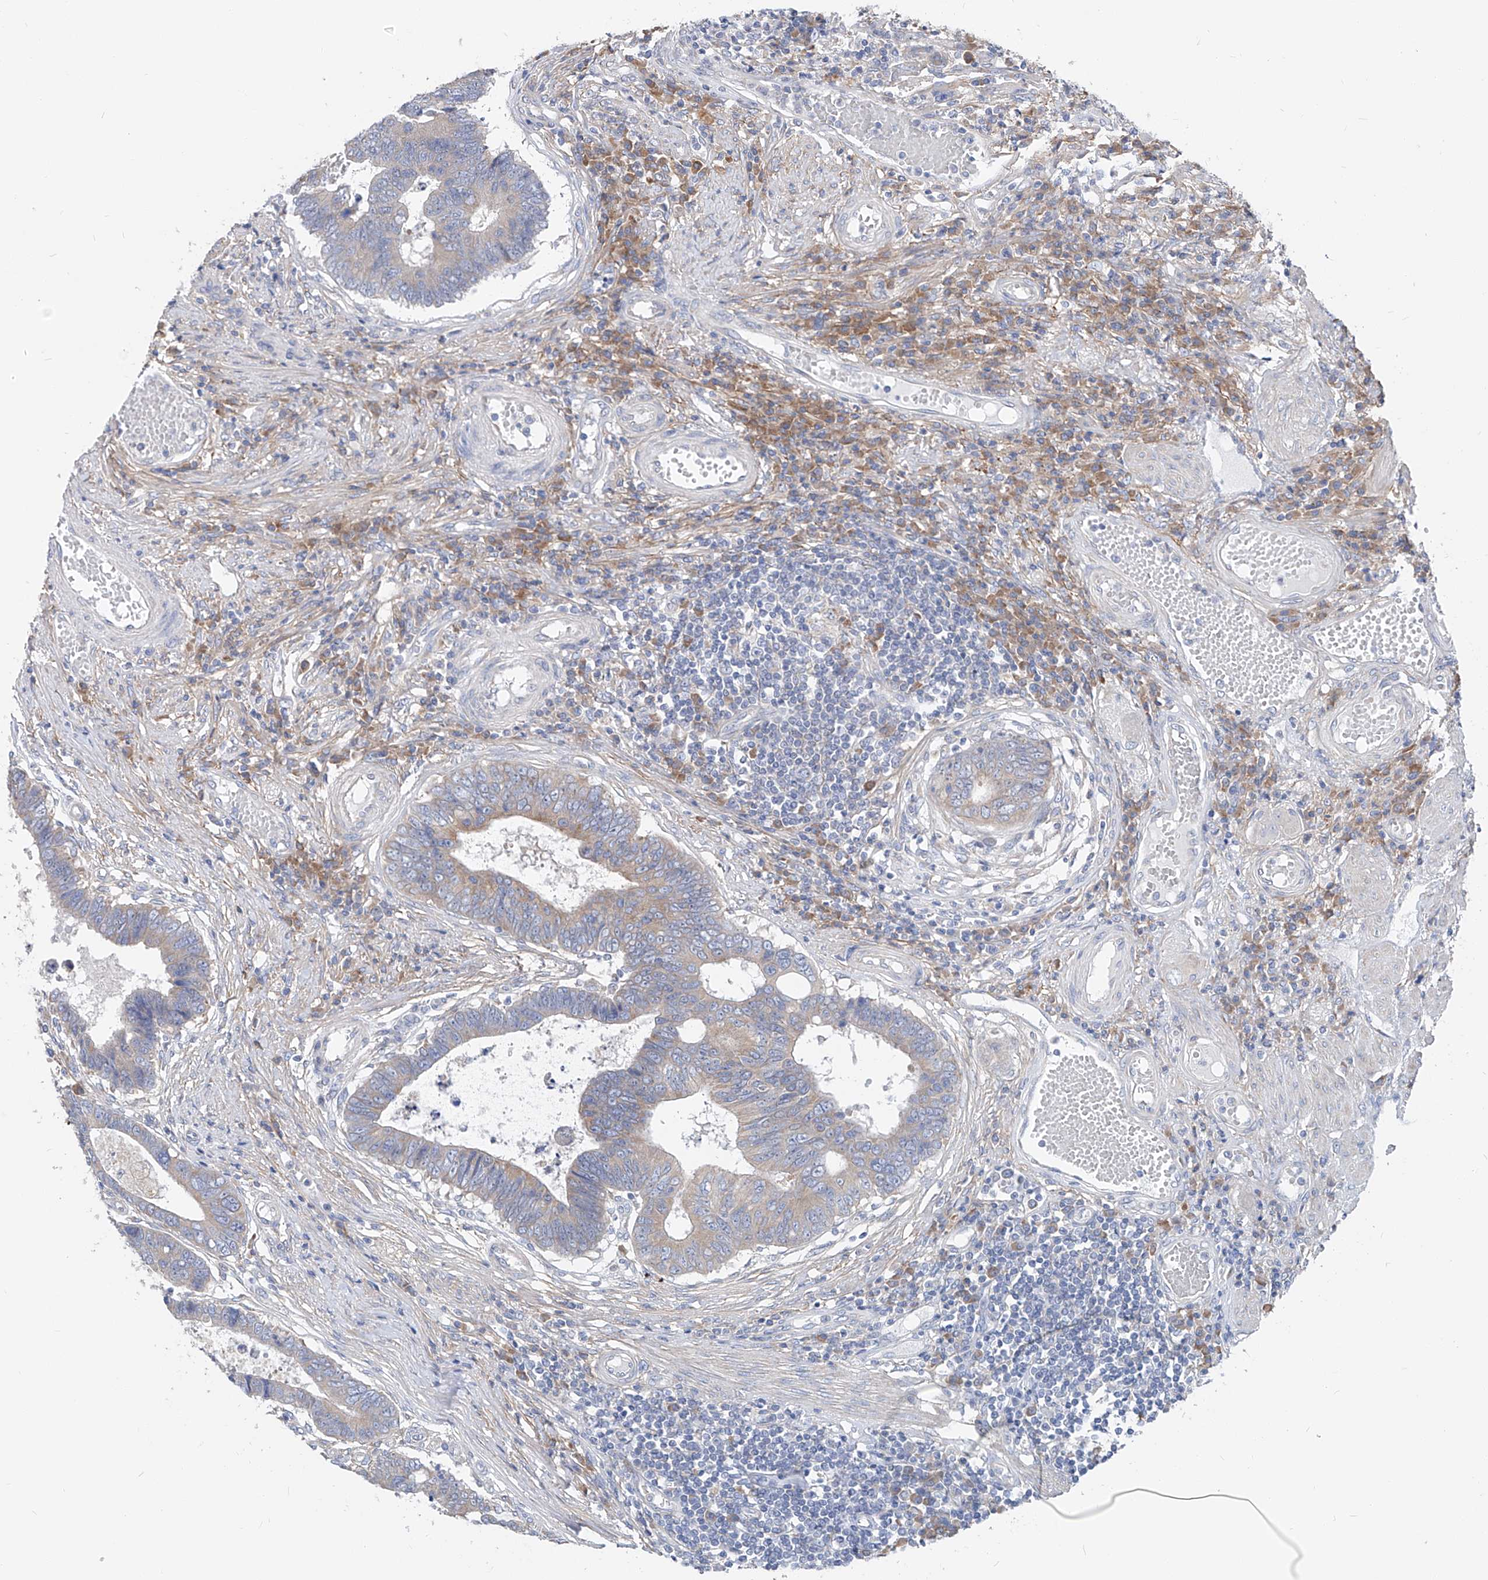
{"staining": {"intensity": "weak", "quantity": "<25%", "location": "cytoplasmic/membranous"}, "tissue": "colorectal cancer", "cell_type": "Tumor cells", "image_type": "cancer", "snomed": [{"axis": "morphology", "description": "Adenocarcinoma, NOS"}, {"axis": "topography", "description": "Rectum"}], "caption": "Immunohistochemical staining of adenocarcinoma (colorectal) shows no significant positivity in tumor cells.", "gene": "UFL1", "patient": {"sex": "male", "age": 84}}